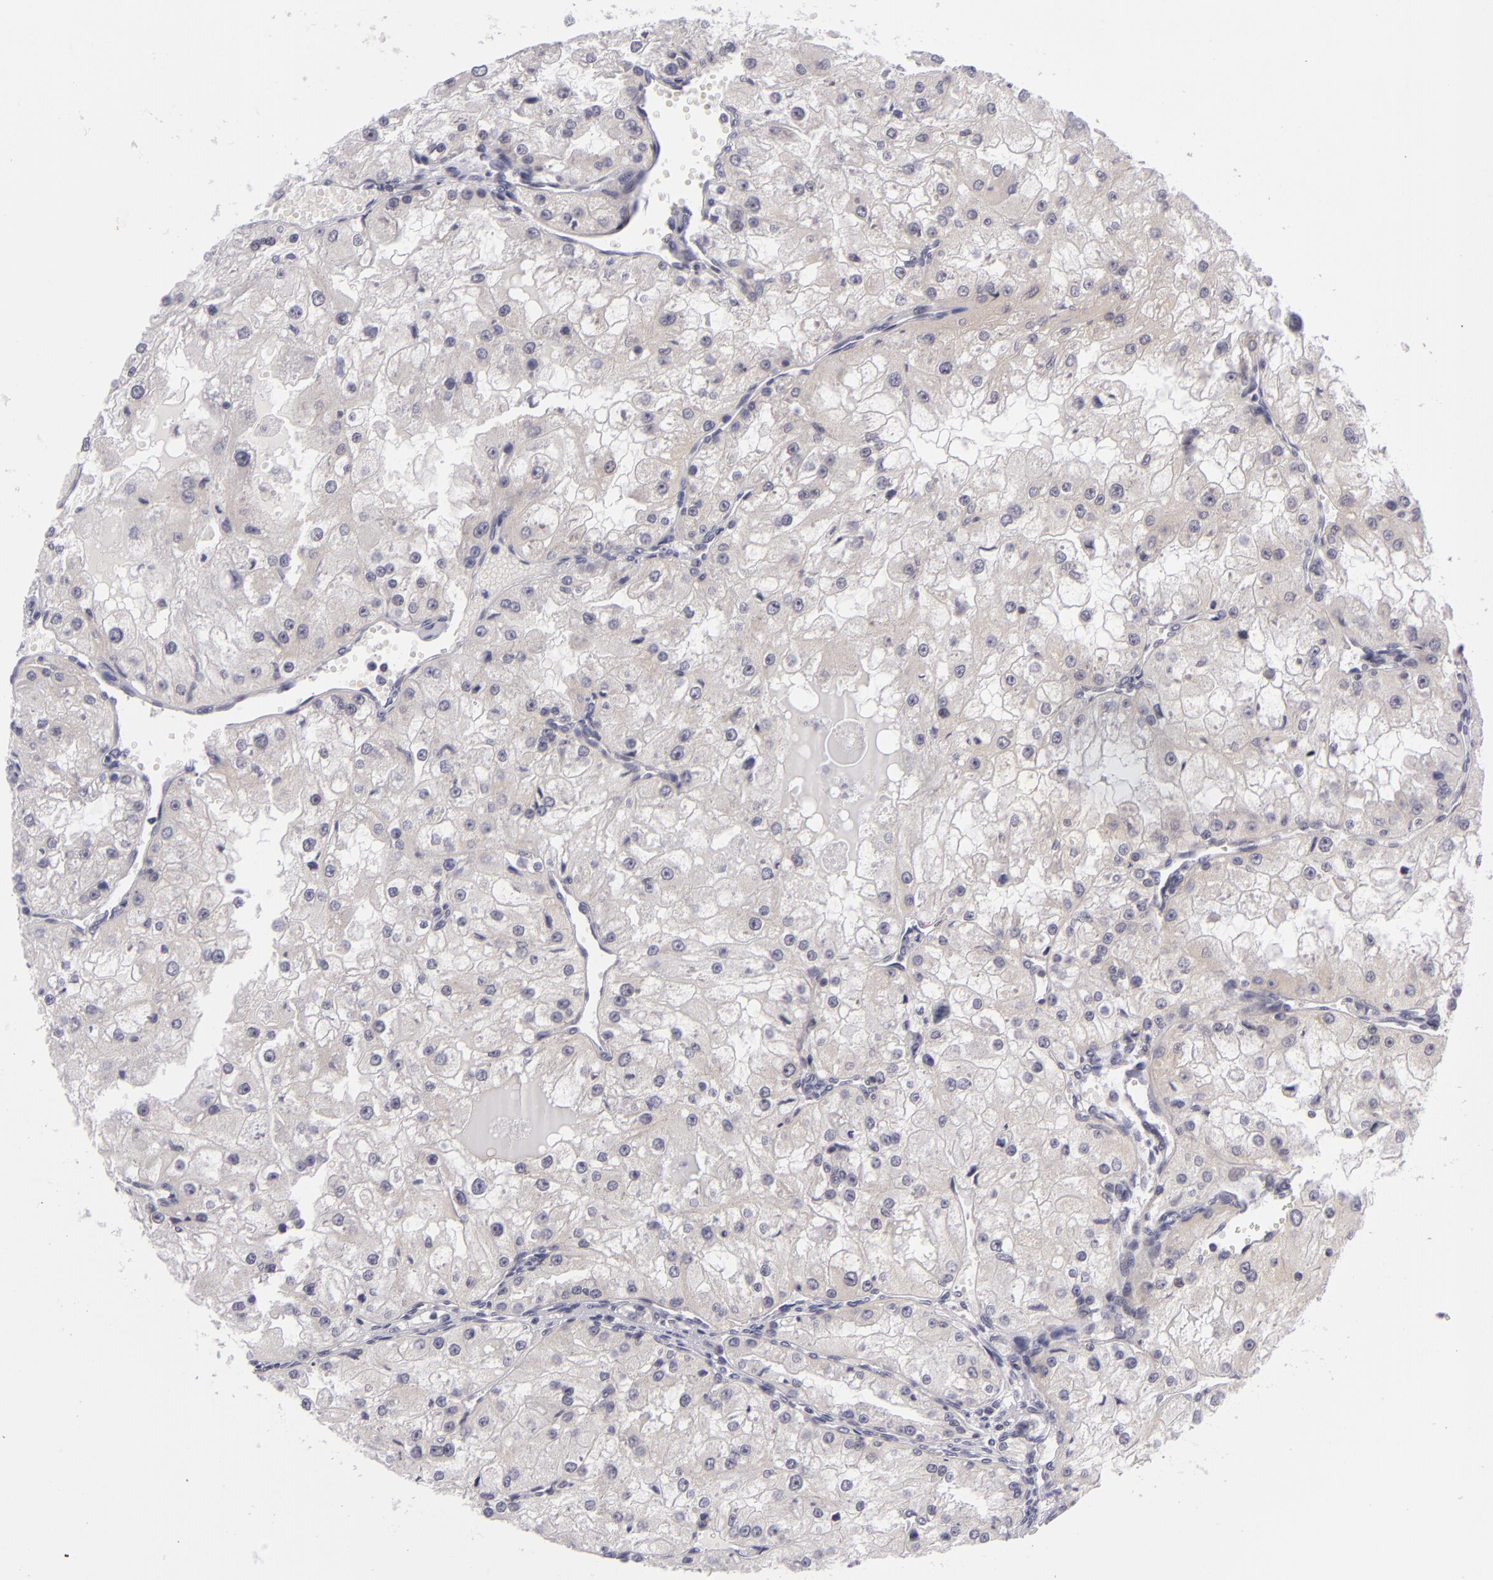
{"staining": {"intensity": "negative", "quantity": "none", "location": "none"}, "tissue": "renal cancer", "cell_type": "Tumor cells", "image_type": "cancer", "snomed": [{"axis": "morphology", "description": "Adenocarcinoma, NOS"}, {"axis": "topography", "description": "Kidney"}], "caption": "Photomicrograph shows no protein expression in tumor cells of renal cancer tissue.", "gene": "BCL10", "patient": {"sex": "female", "age": 74}}